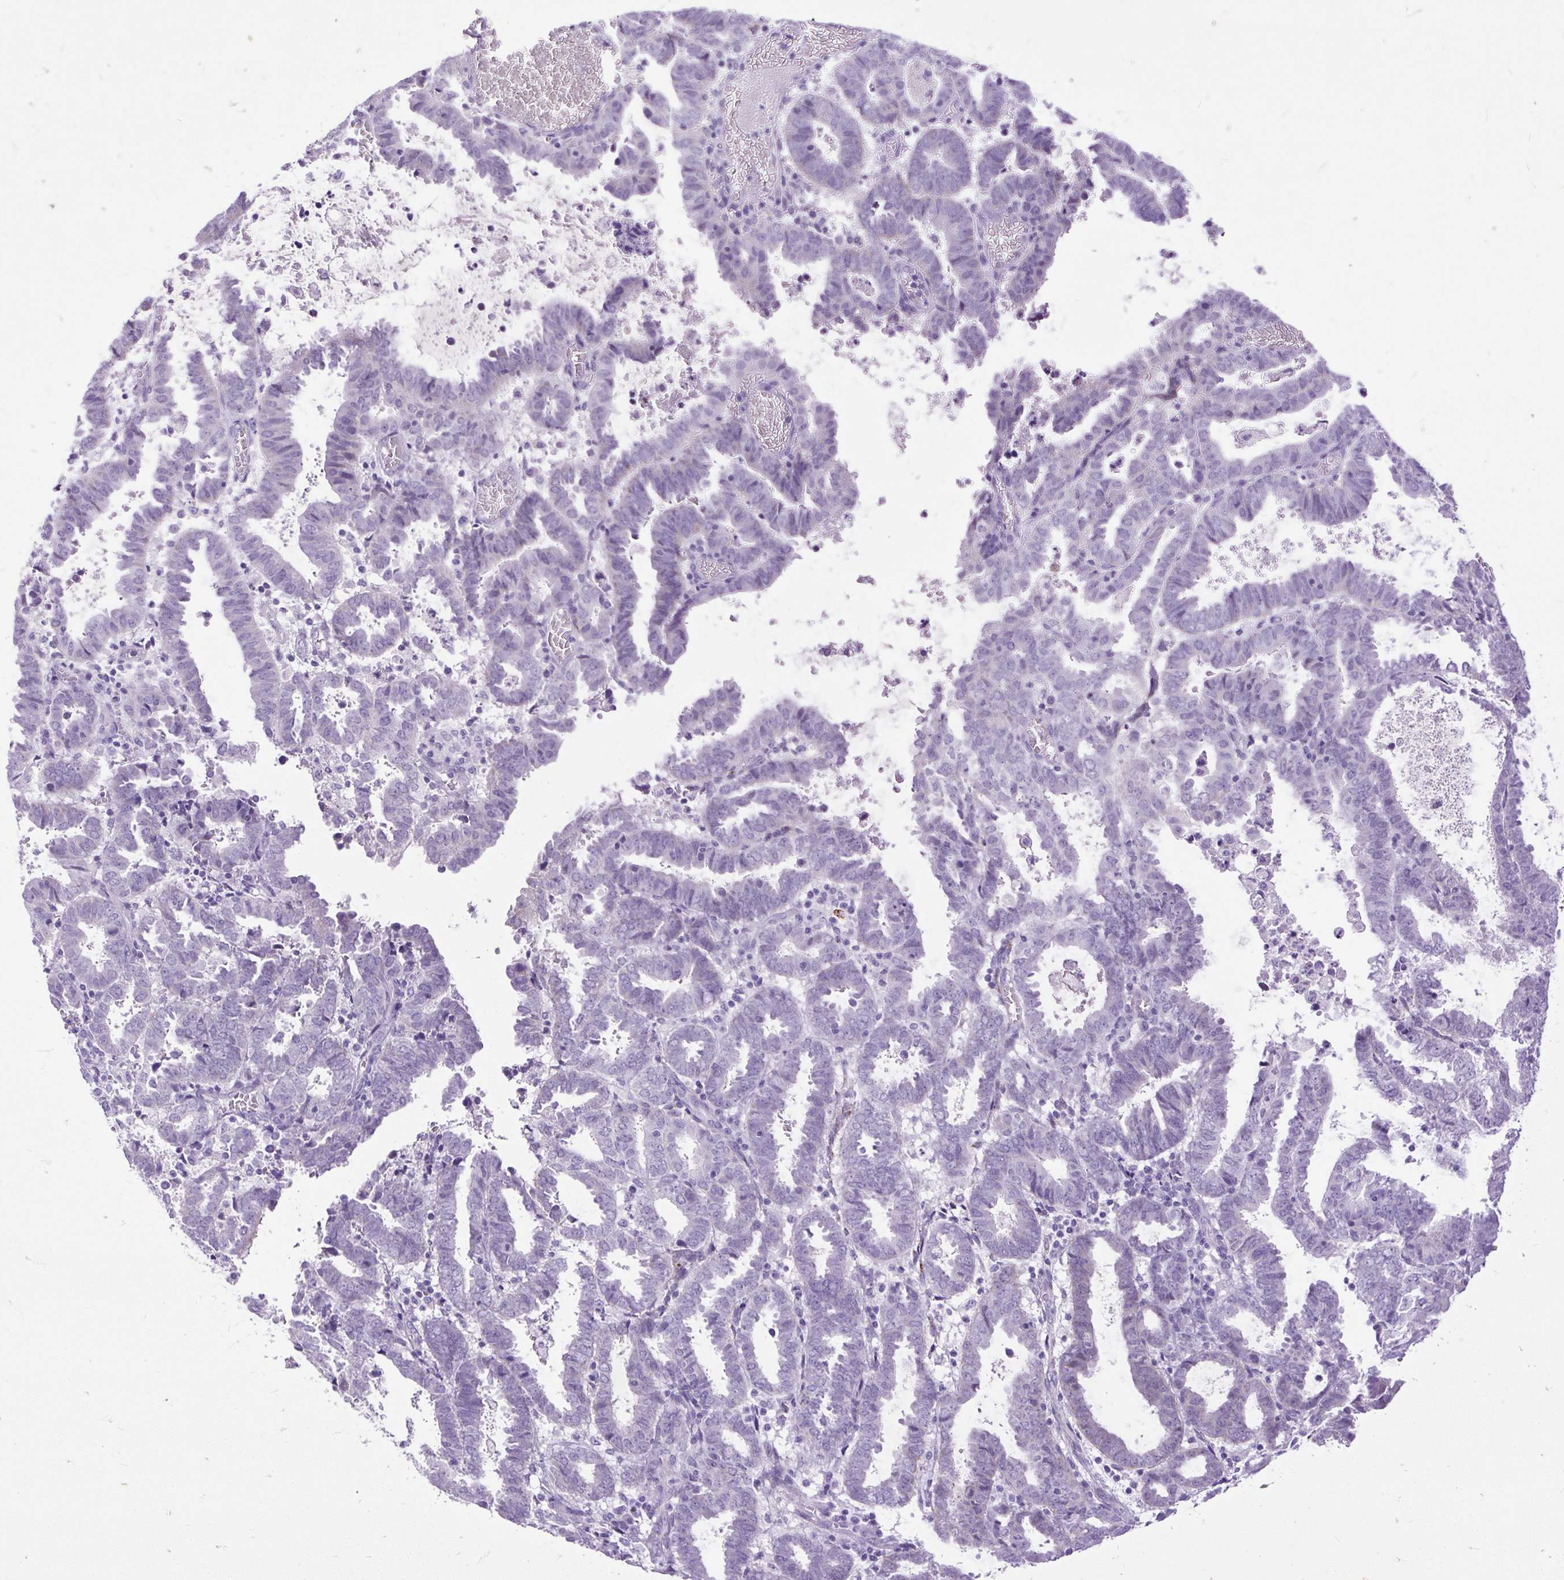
{"staining": {"intensity": "moderate", "quantity": "<25%", "location": "cytoplasmic/membranous"}, "tissue": "endometrial cancer", "cell_type": "Tumor cells", "image_type": "cancer", "snomed": [{"axis": "morphology", "description": "Adenocarcinoma, NOS"}, {"axis": "topography", "description": "Uterus"}], "caption": "Brown immunohistochemical staining in human endometrial cancer (adenocarcinoma) demonstrates moderate cytoplasmic/membranous positivity in approximately <25% of tumor cells.", "gene": "ZNF256", "patient": {"sex": "female", "age": 83}}